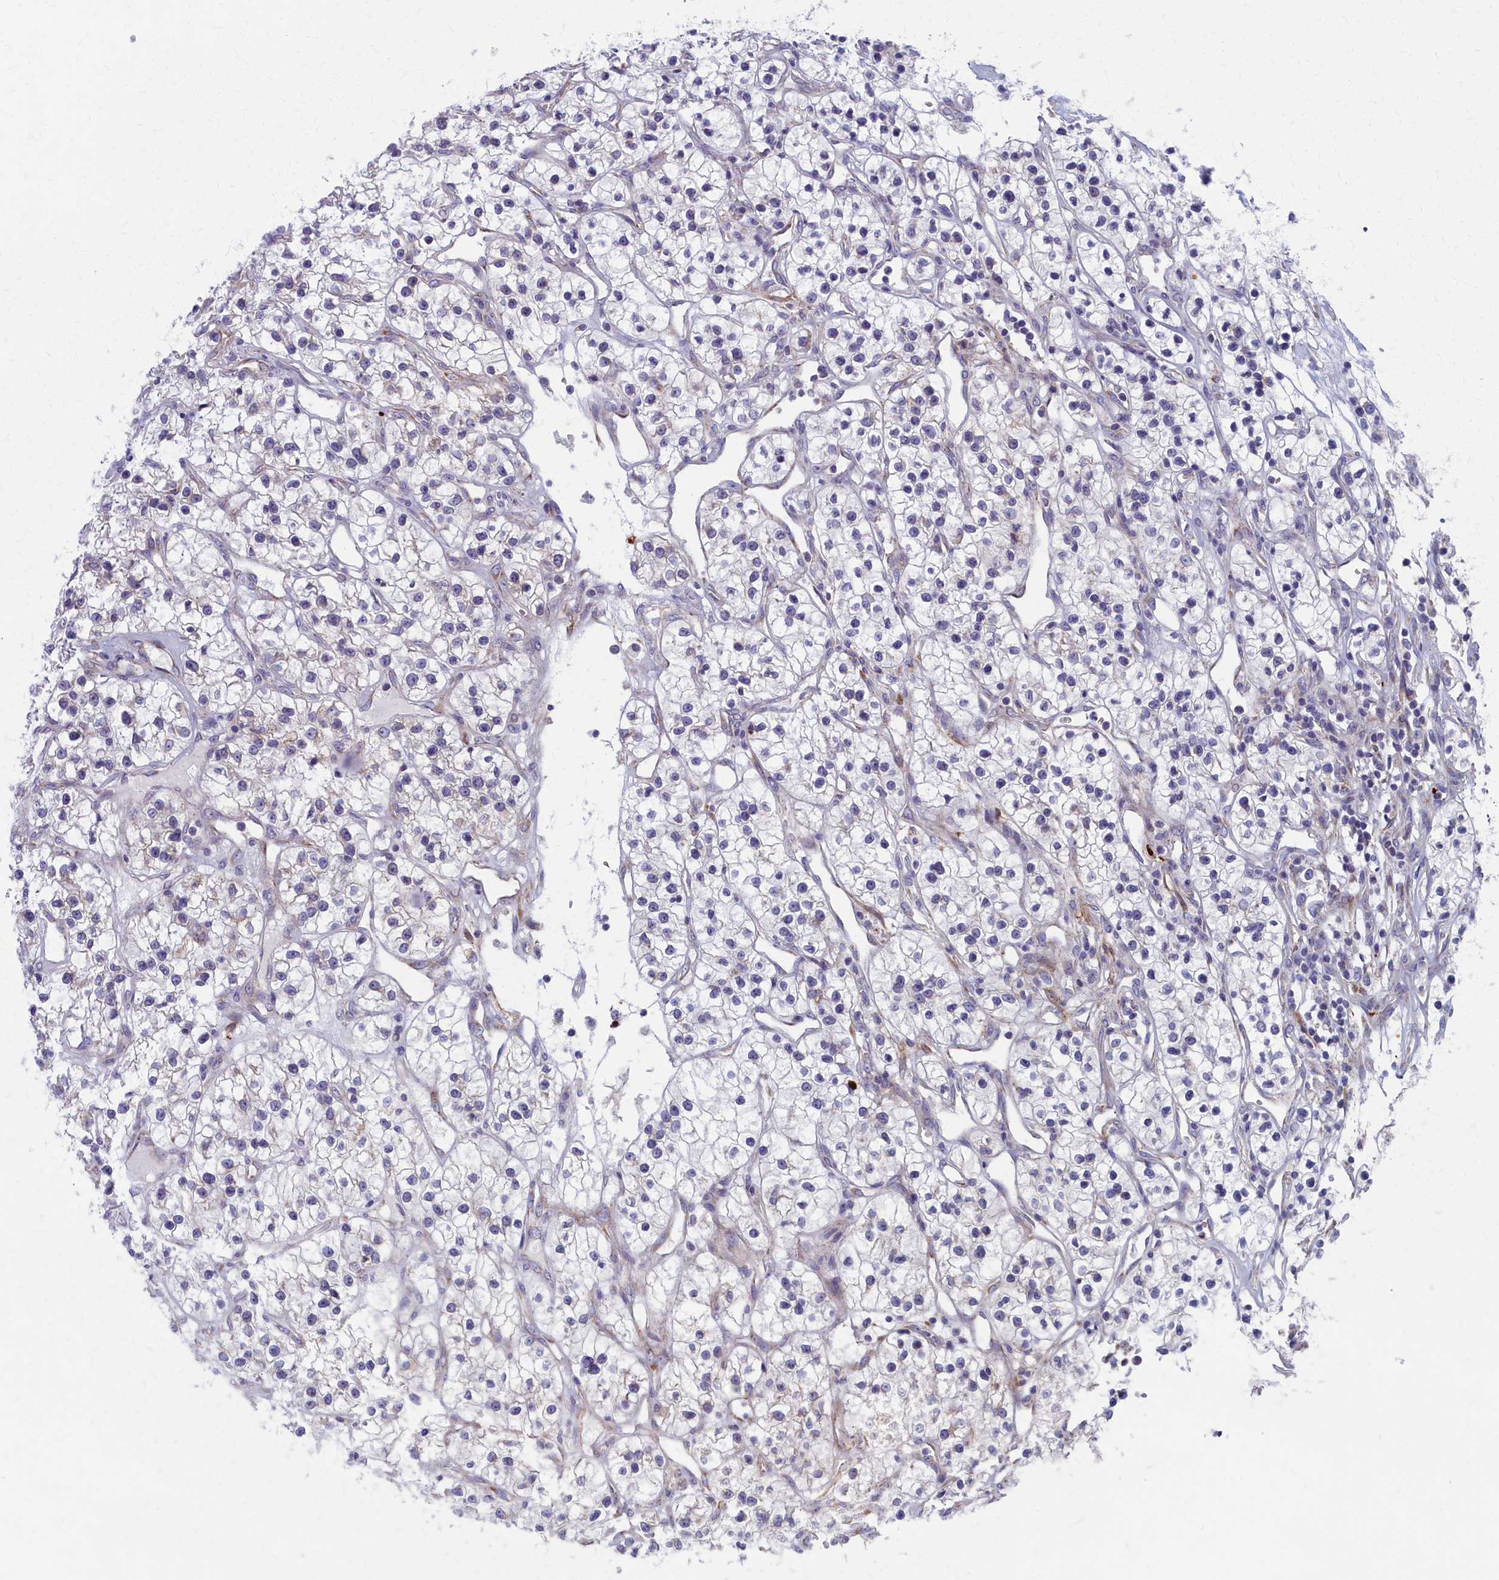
{"staining": {"intensity": "negative", "quantity": "none", "location": "none"}, "tissue": "renal cancer", "cell_type": "Tumor cells", "image_type": "cancer", "snomed": [{"axis": "morphology", "description": "Adenocarcinoma, NOS"}, {"axis": "topography", "description": "Kidney"}], "caption": "An image of renal cancer stained for a protein exhibits no brown staining in tumor cells.", "gene": "MRPS25", "patient": {"sex": "female", "age": 57}}